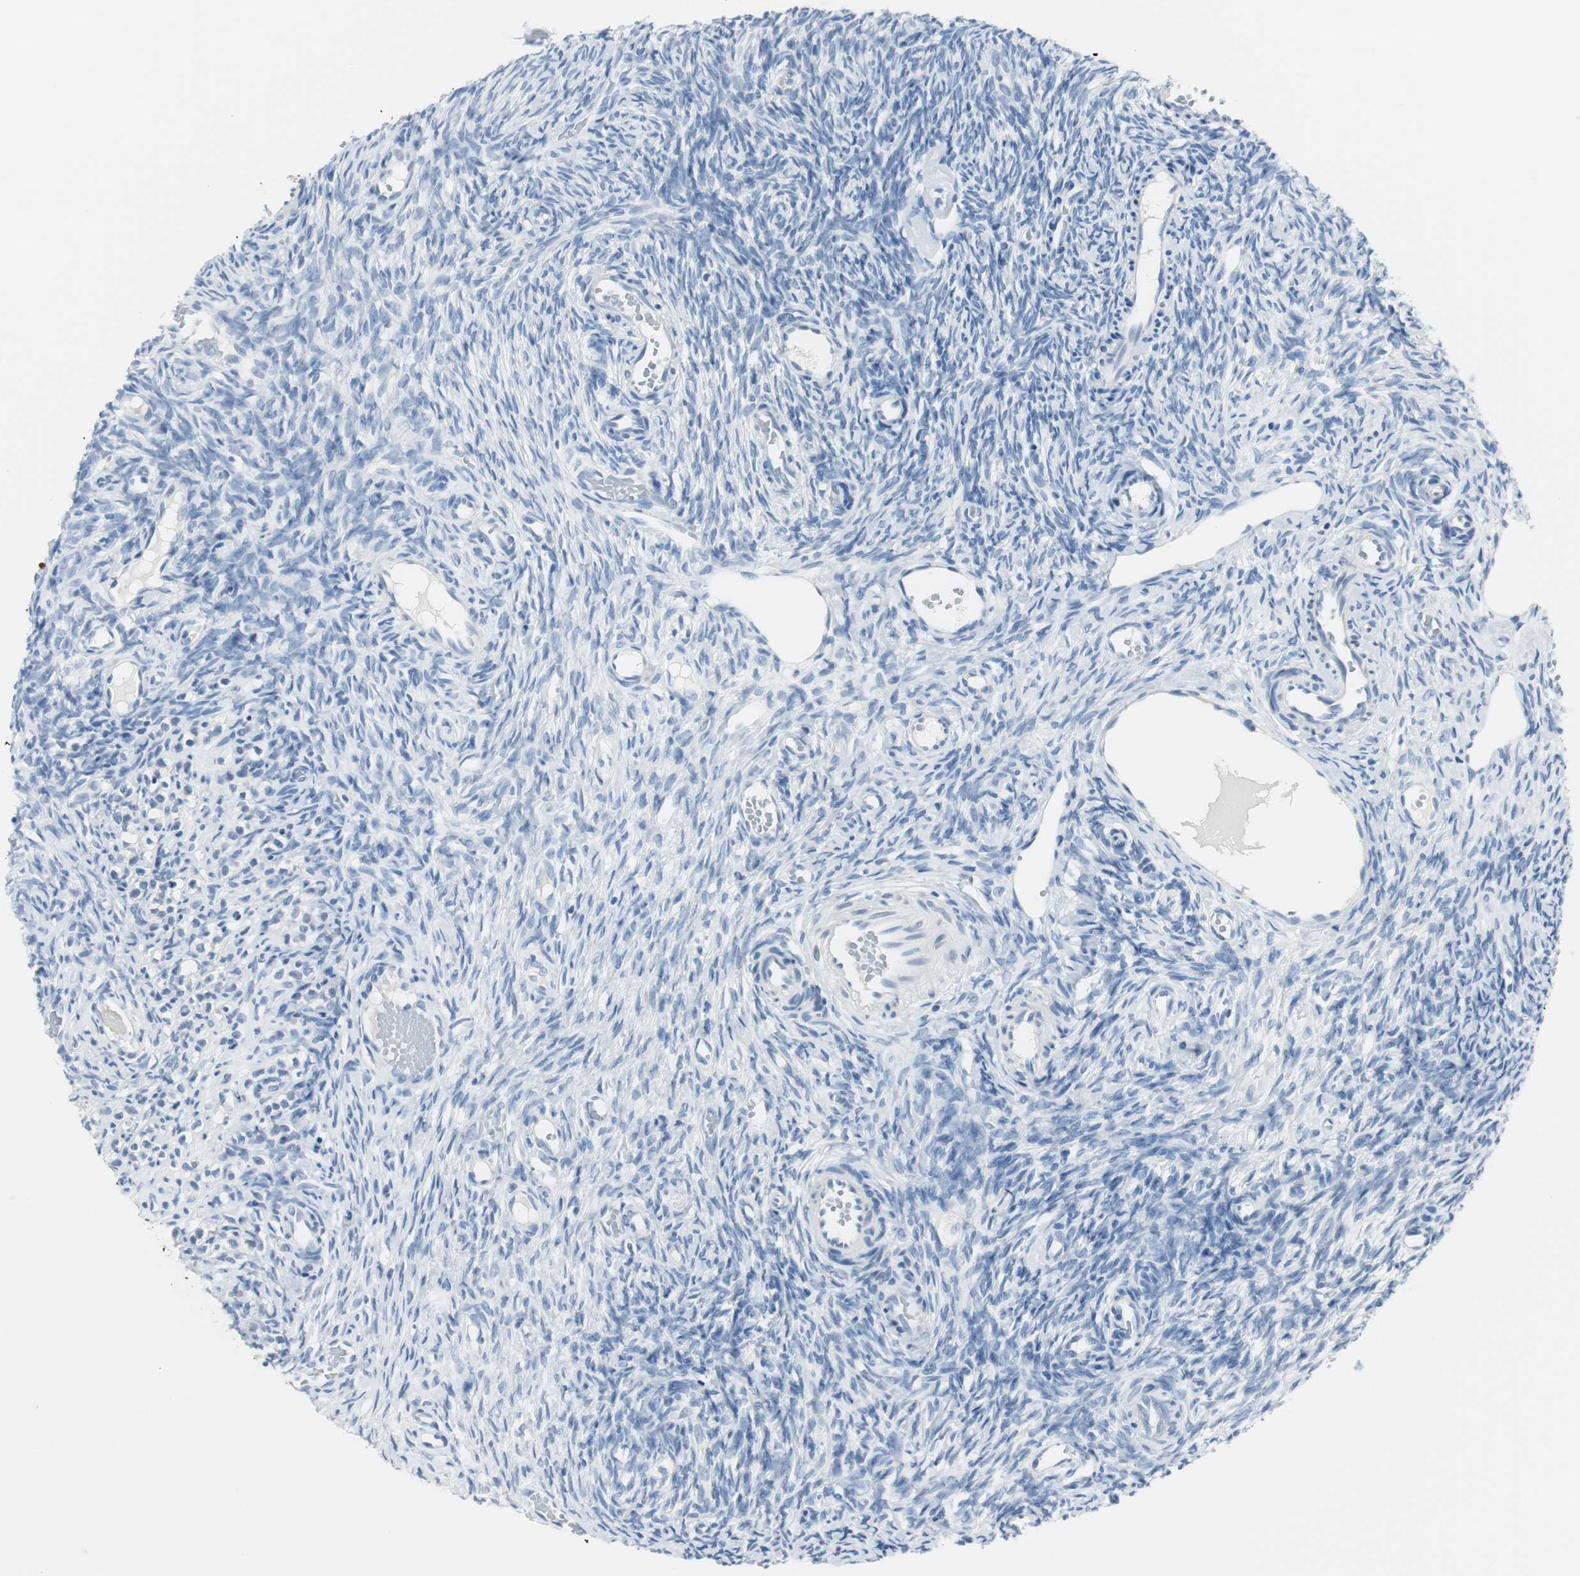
{"staining": {"intensity": "negative", "quantity": "none", "location": "none"}, "tissue": "ovary", "cell_type": "Ovarian stroma cells", "image_type": "normal", "snomed": [{"axis": "morphology", "description": "Normal tissue, NOS"}, {"axis": "topography", "description": "Ovary"}], "caption": "DAB immunohistochemical staining of normal human ovary displays no significant staining in ovarian stroma cells.", "gene": "FBP1", "patient": {"sex": "female", "age": 35}}